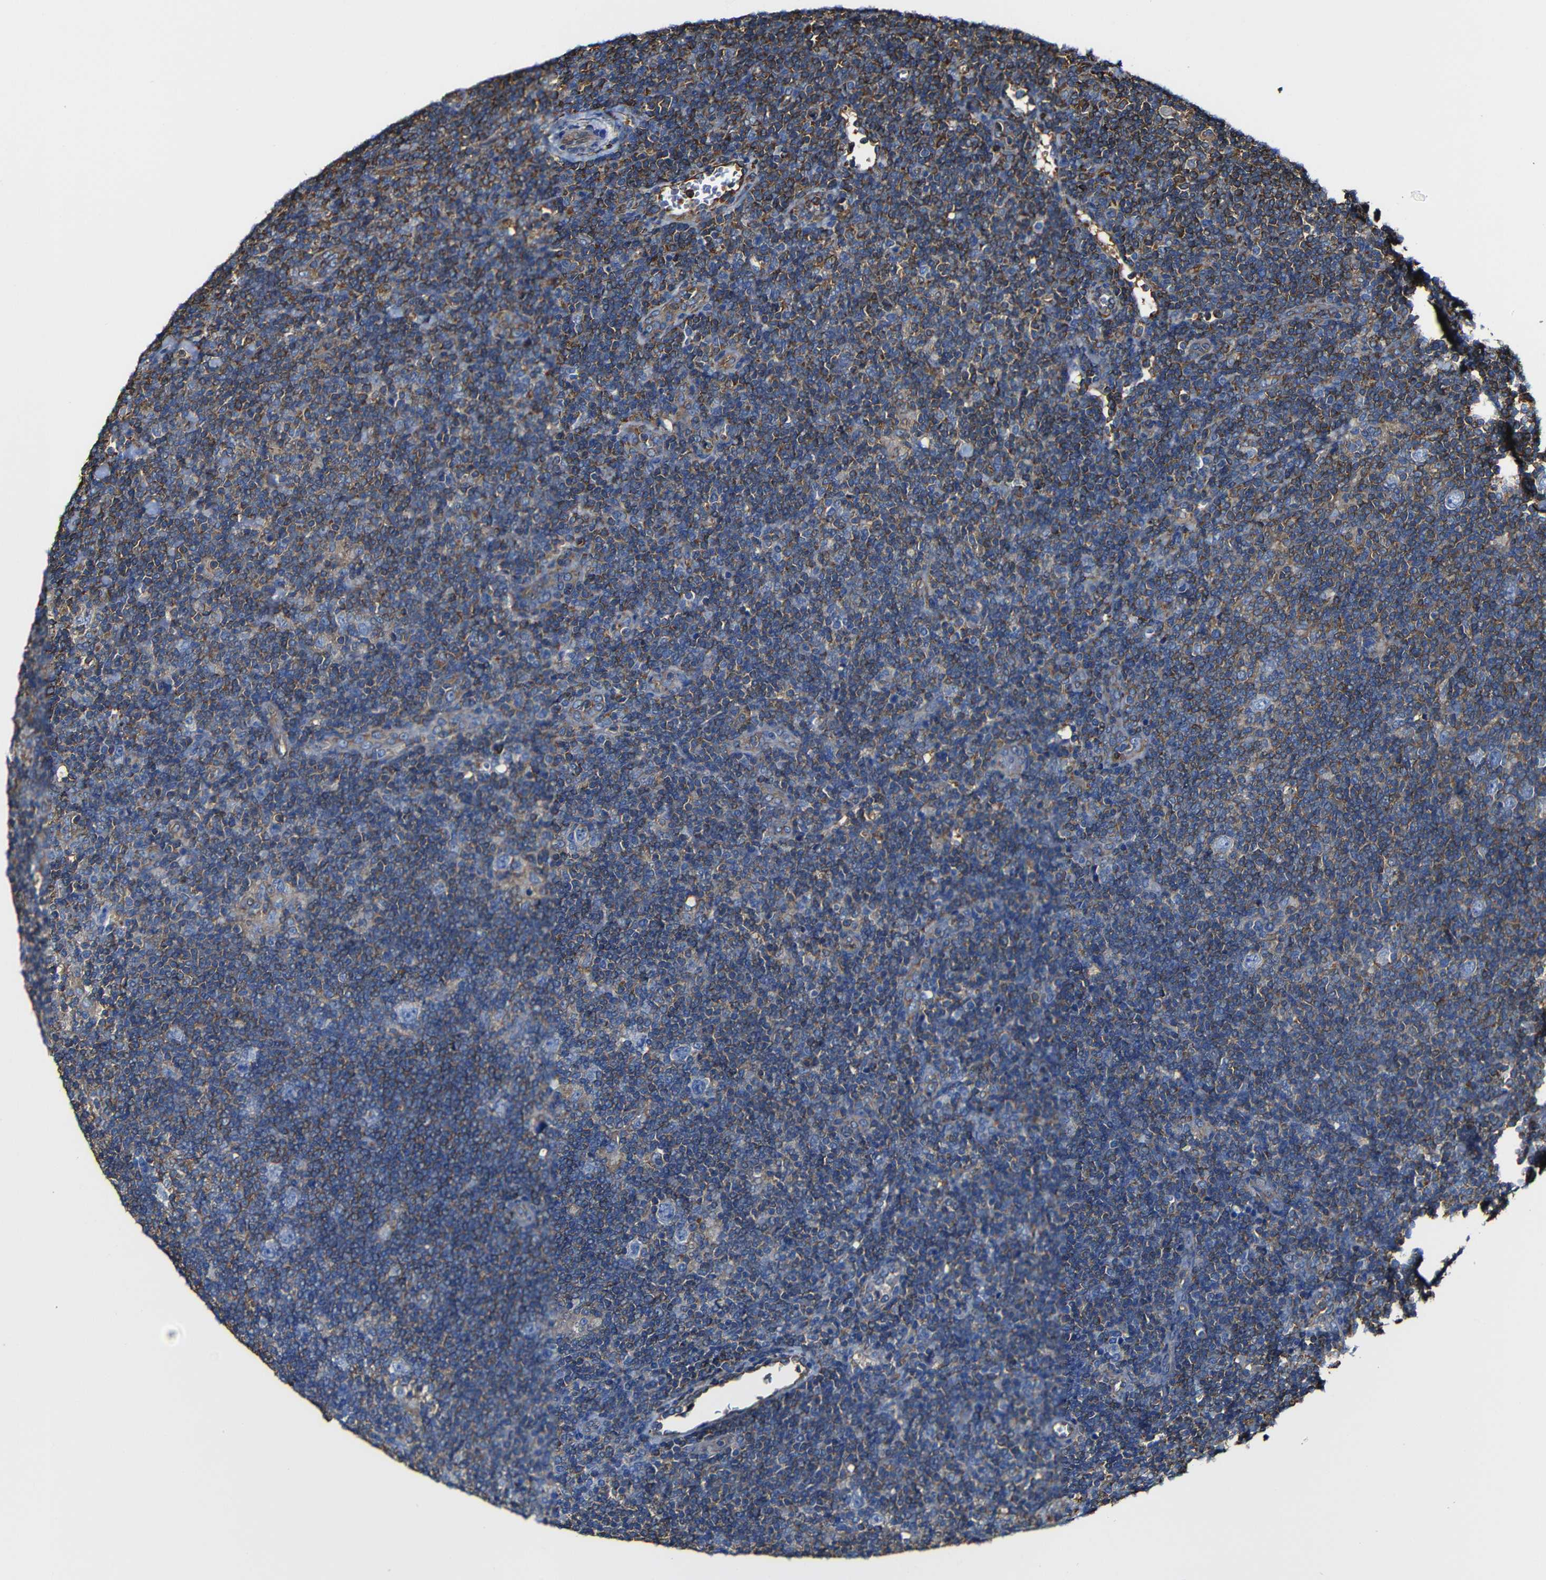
{"staining": {"intensity": "negative", "quantity": "none", "location": "none"}, "tissue": "lymphoma", "cell_type": "Tumor cells", "image_type": "cancer", "snomed": [{"axis": "morphology", "description": "Hodgkin's disease, NOS"}, {"axis": "topography", "description": "Lymph node"}], "caption": "High power microscopy photomicrograph of an immunohistochemistry histopathology image of Hodgkin's disease, revealing no significant positivity in tumor cells.", "gene": "MSN", "patient": {"sex": "female", "age": 57}}